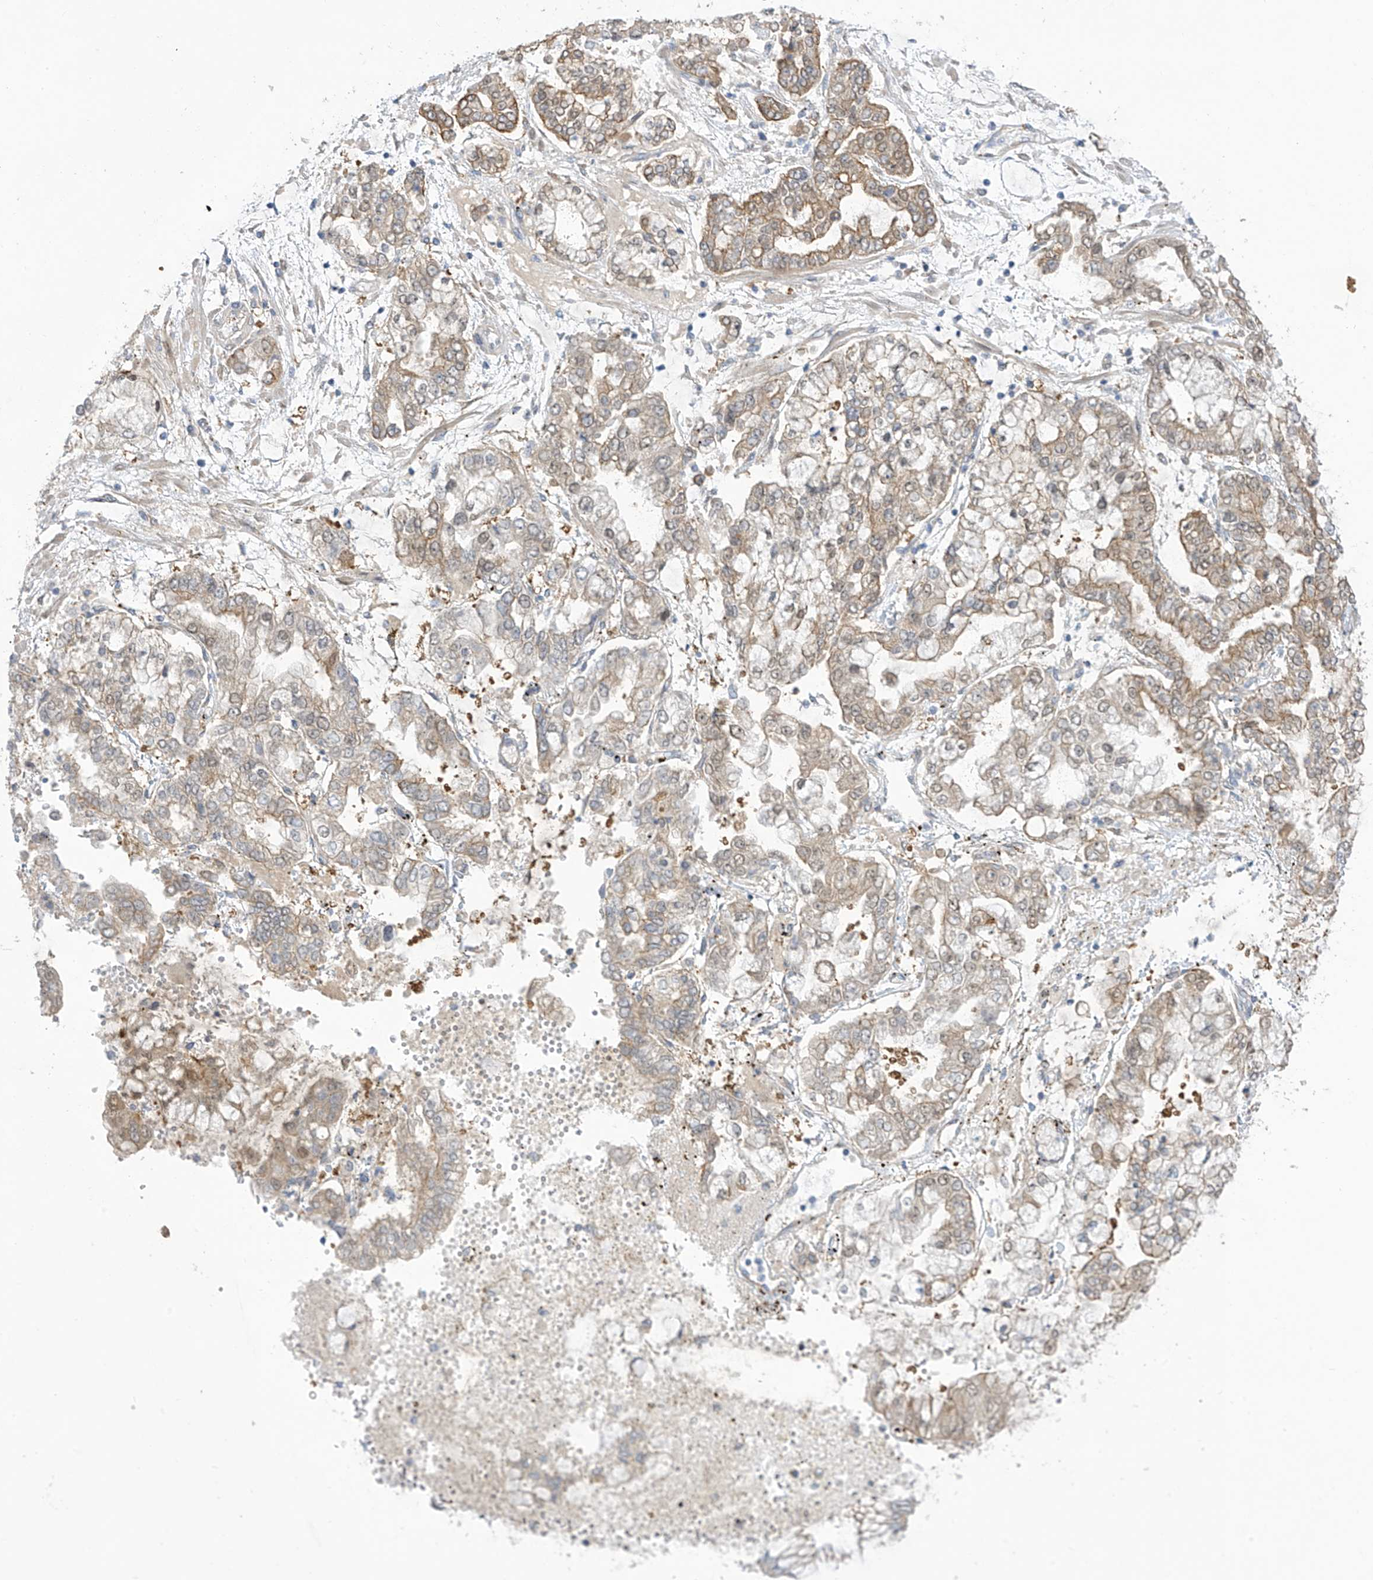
{"staining": {"intensity": "weak", "quantity": ">75%", "location": "cytoplasmic/membranous"}, "tissue": "stomach cancer", "cell_type": "Tumor cells", "image_type": "cancer", "snomed": [{"axis": "morphology", "description": "Normal tissue, NOS"}, {"axis": "morphology", "description": "Adenocarcinoma, NOS"}, {"axis": "topography", "description": "Stomach, upper"}, {"axis": "topography", "description": "Stomach"}], "caption": "A photomicrograph of adenocarcinoma (stomach) stained for a protein demonstrates weak cytoplasmic/membranous brown staining in tumor cells. (IHC, brightfield microscopy, high magnification).", "gene": "EIPR1", "patient": {"sex": "male", "age": 76}}